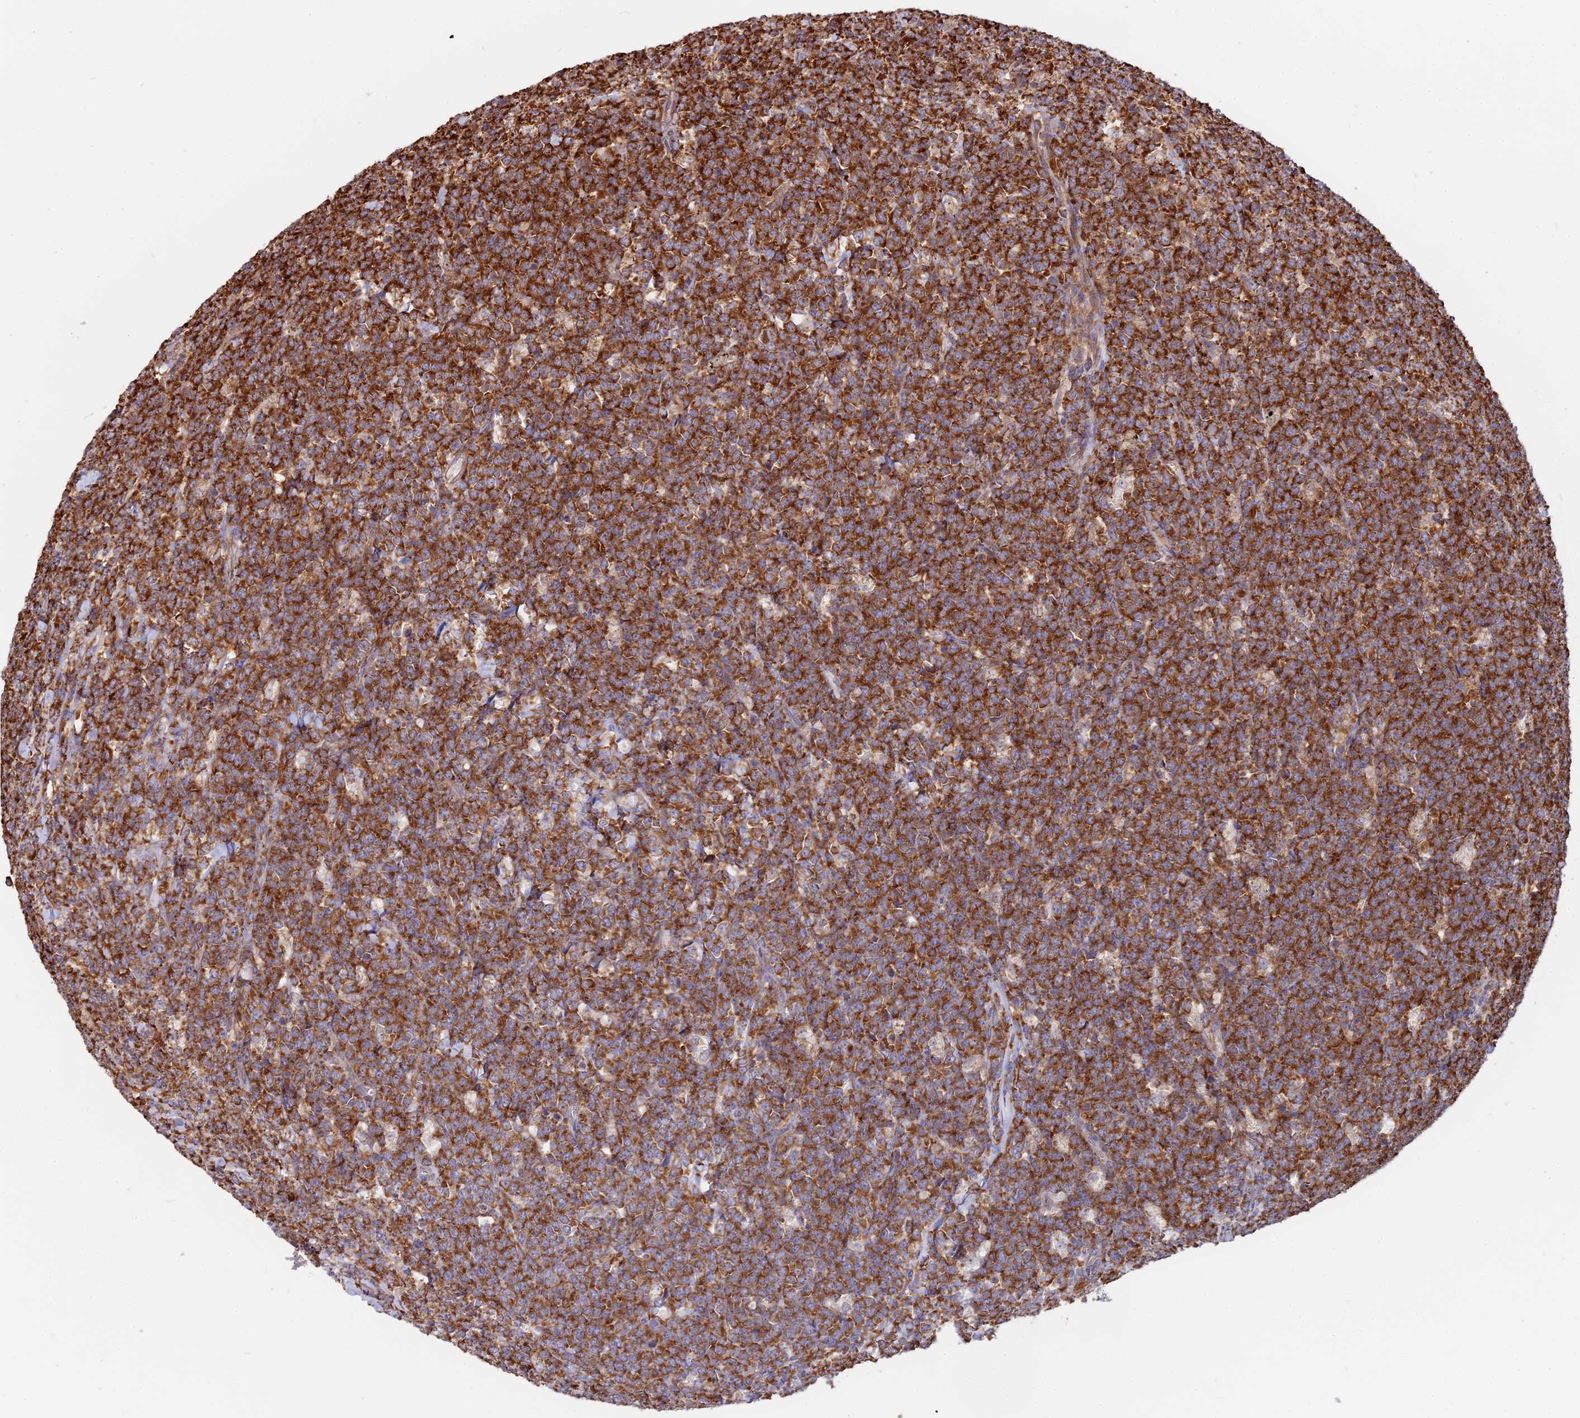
{"staining": {"intensity": "strong", "quantity": ">75%", "location": "cytoplasmic/membranous"}, "tissue": "lymphoma", "cell_type": "Tumor cells", "image_type": "cancer", "snomed": [{"axis": "morphology", "description": "Malignant lymphoma, non-Hodgkin's type, High grade"}, {"axis": "topography", "description": "Small intestine"}], "caption": "There is high levels of strong cytoplasmic/membranous positivity in tumor cells of lymphoma, as demonstrated by immunohistochemical staining (brown color).", "gene": "RPL26", "patient": {"sex": "male", "age": 8}}